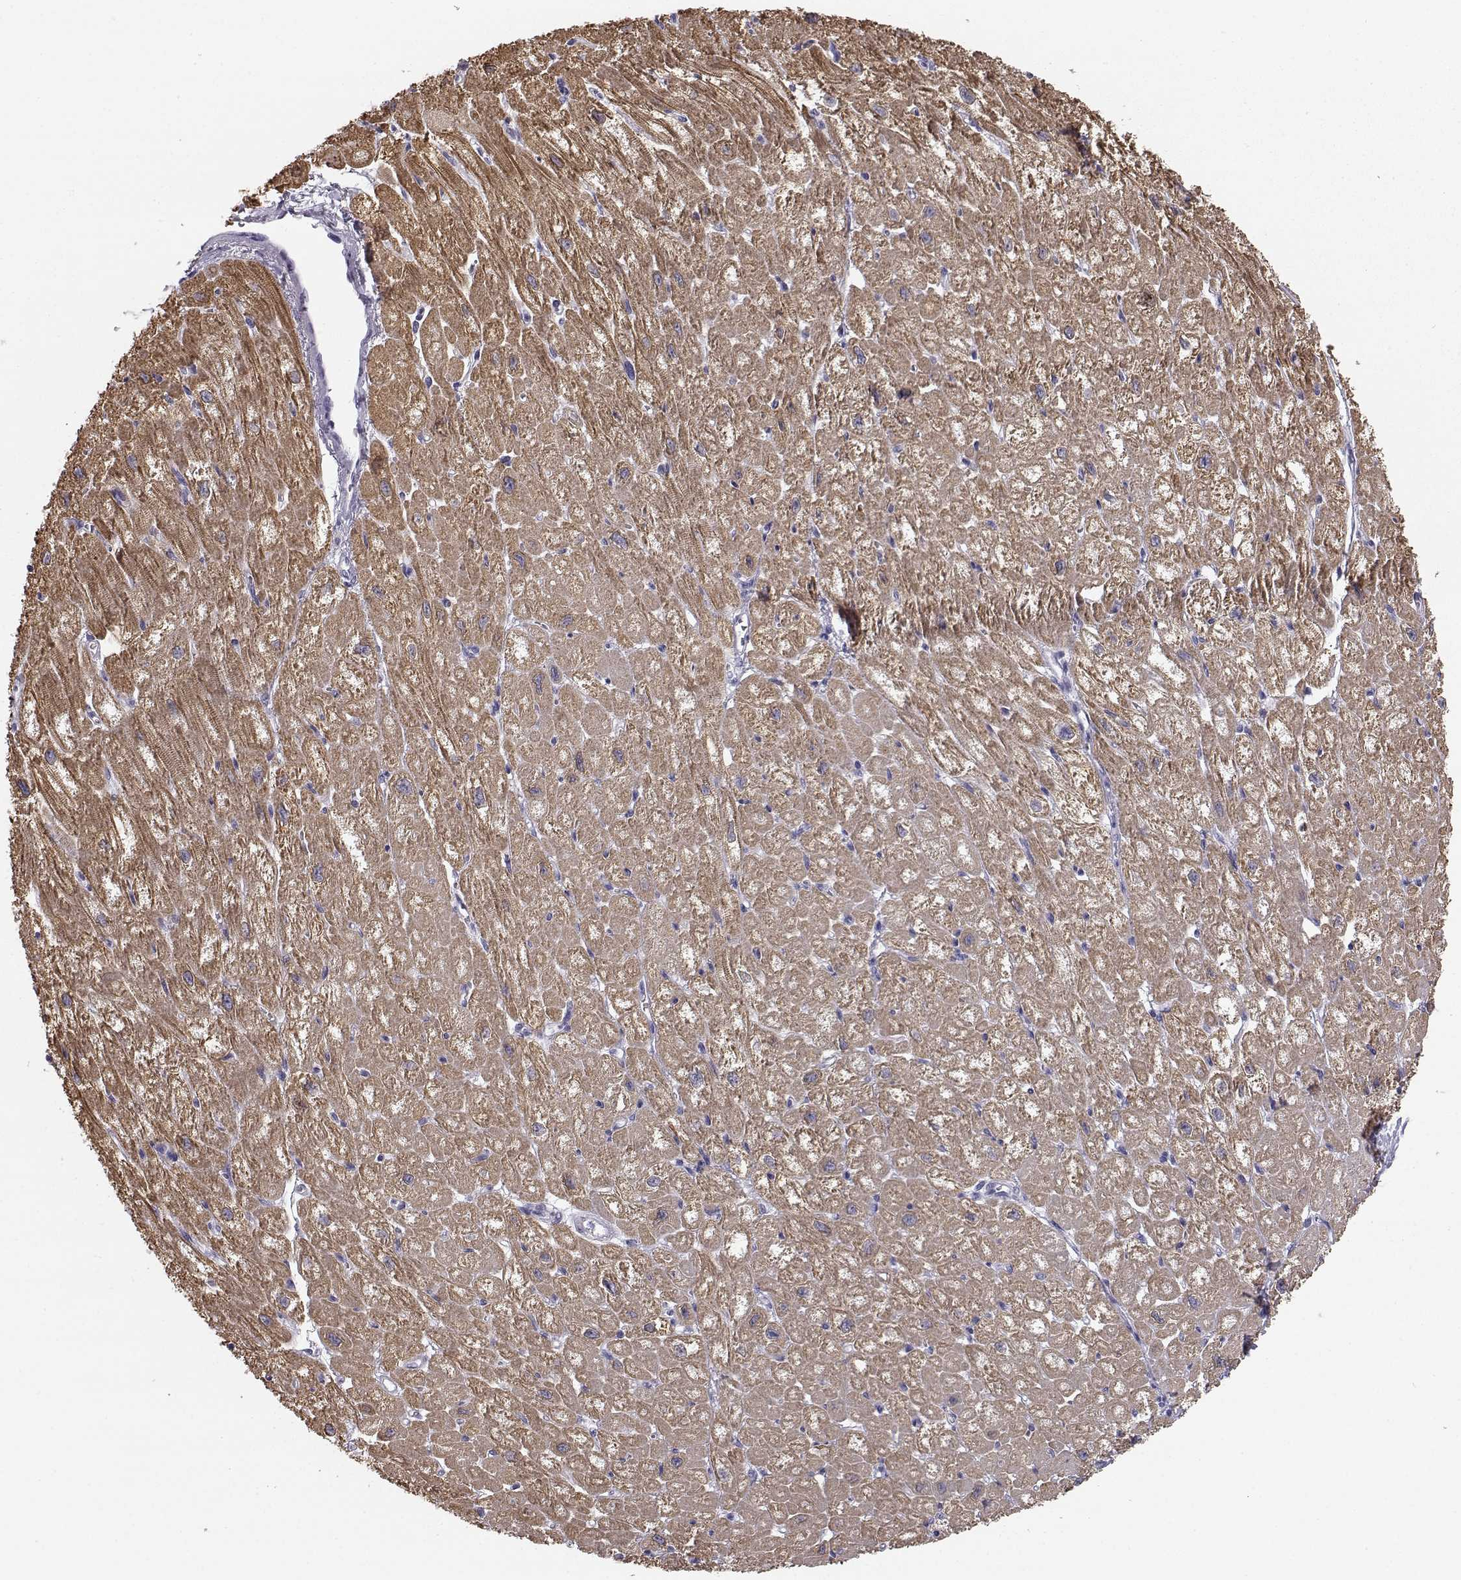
{"staining": {"intensity": "weak", "quantity": "25%-75%", "location": "cytoplasmic/membranous"}, "tissue": "heart muscle", "cell_type": "Cardiomyocytes", "image_type": "normal", "snomed": [{"axis": "morphology", "description": "Normal tissue, NOS"}, {"axis": "topography", "description": "Heart"}], "caption": "Immunohistochemical staining of normal human heart muscle reveals weak cytoplasmic/membranous protein staining in approximately 25%-75% of cardiomyocytes. The protein of interest is stained brown, and the nuclei are stained in blue (DAB (3,3'-diaminobenzidine) IHC with brightfield microscopy, high magnification).", "gene": "KCNMB4", "patient": {"sex": "male", "age": 61}}